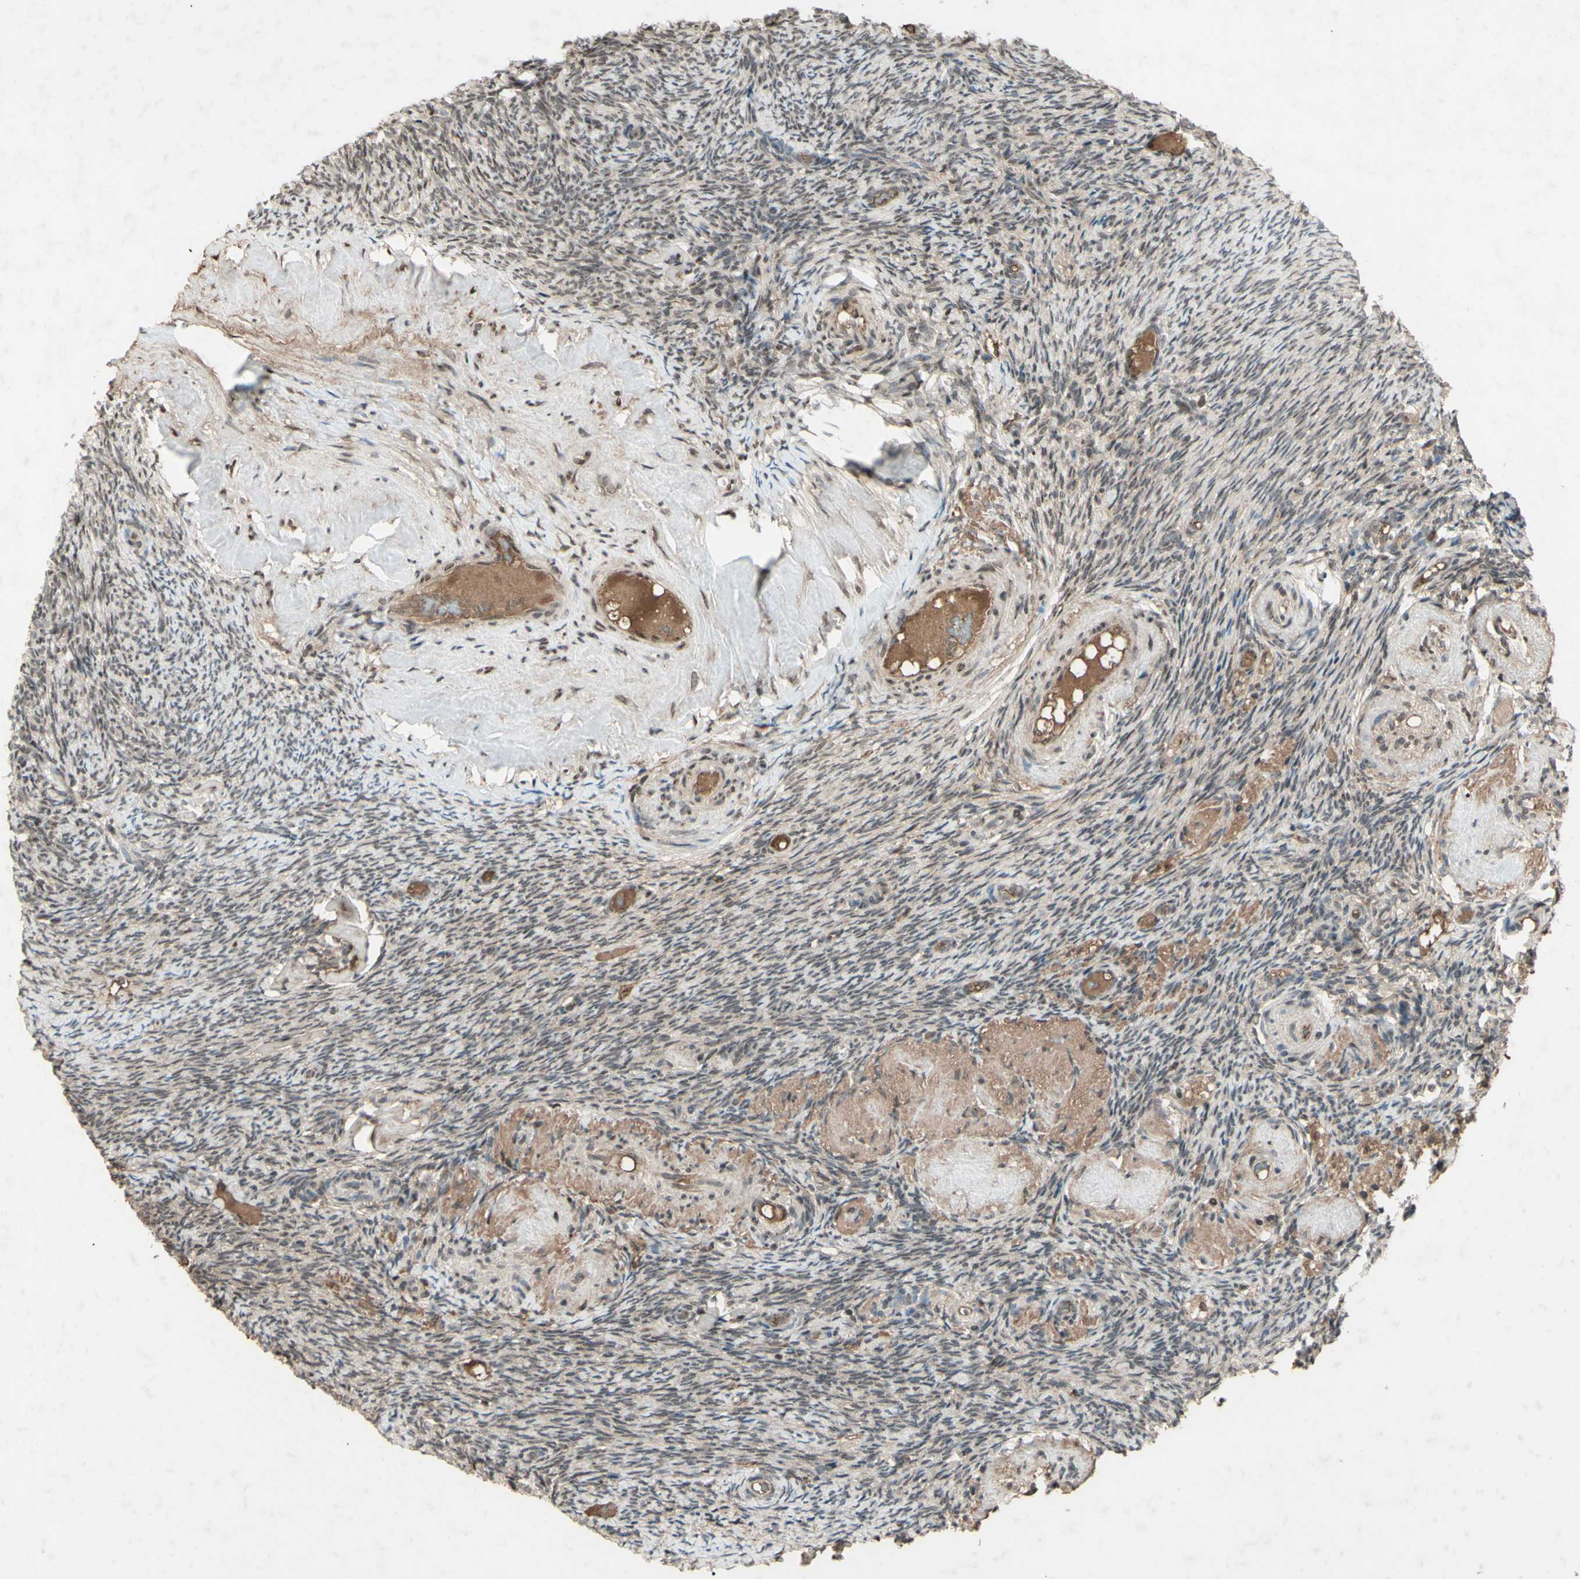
{"staining": {"intensity": "weak", "quantity": "25%-75%", "location": "nuclear"}, "tissue": "ovary", "cell_type": "Ovarian stroma cells", "image_type": "normal", "snomed": [{"axis": "morphology", "description": "Normal tissue, NOS"}, {"axis": "topography", "description": "Ovary"}], "caption": "Protein expression by immunohistochemistry demonstrates weak nuclear staining in about 25%-75% of ovarian stroma cells in benign ovary.", "gene": "SNW1", "patient": {"sex": "female", "age": 60}}